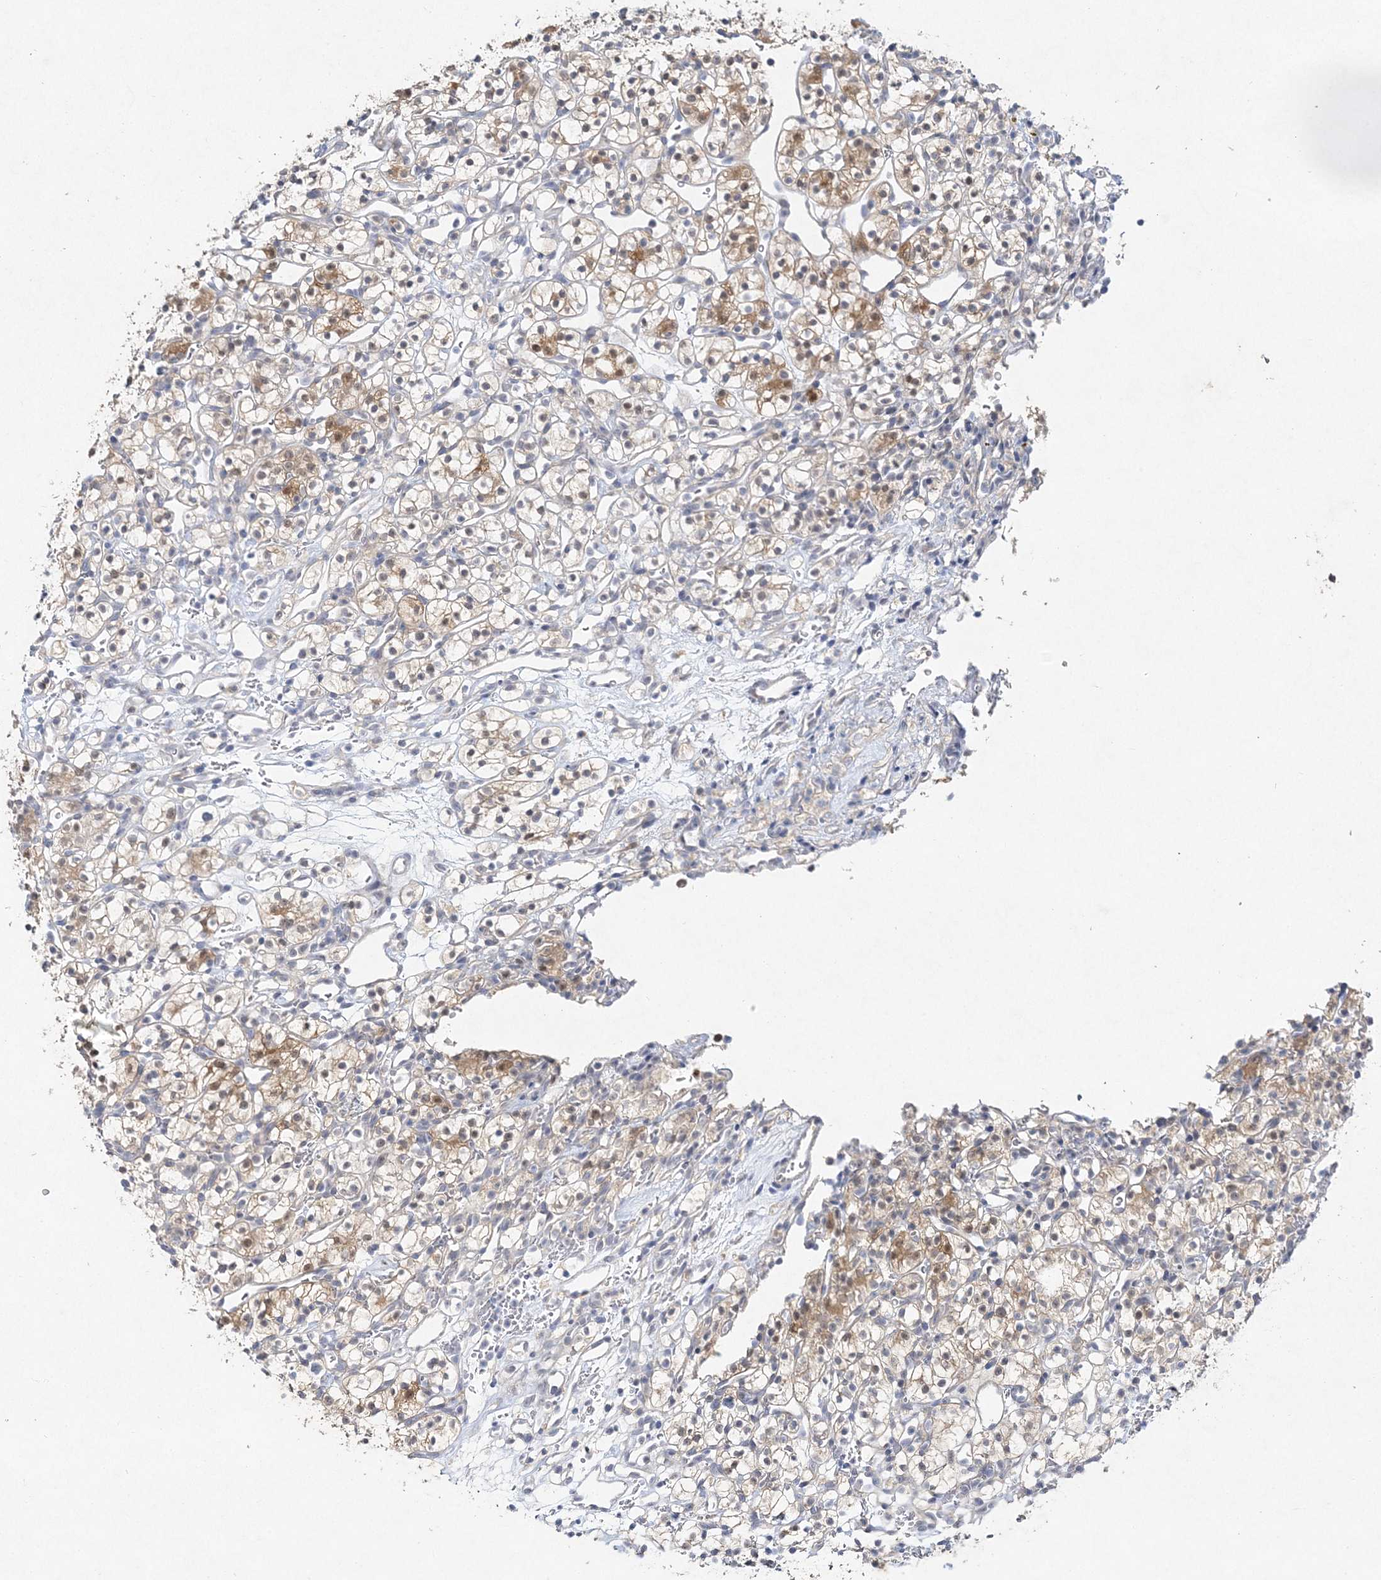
{"staining": {"intensity": "moderate", "quantity": "25%-75%", "location": "cytoplasmic/membranous,nuclear"}, "tissue": "renal cancer", "cell_type": "Tumor cells", "image_type": "cancer", "snomed": [{"axis": "morphology", "description": "Adenocarcinoma, NOS"}, {"axis": "topography", "description": "Kidney"}], "caption": "Immunohistochemical staining of human renal cancer (adenocarcinoma) demonstrates medium levels of moderate cytoplasmic/membranous and nuclear expression in approximately 25%-75% of tumor cells.", "gene": "MAT2B", "patient": {"sex": "female", "age": 57}}